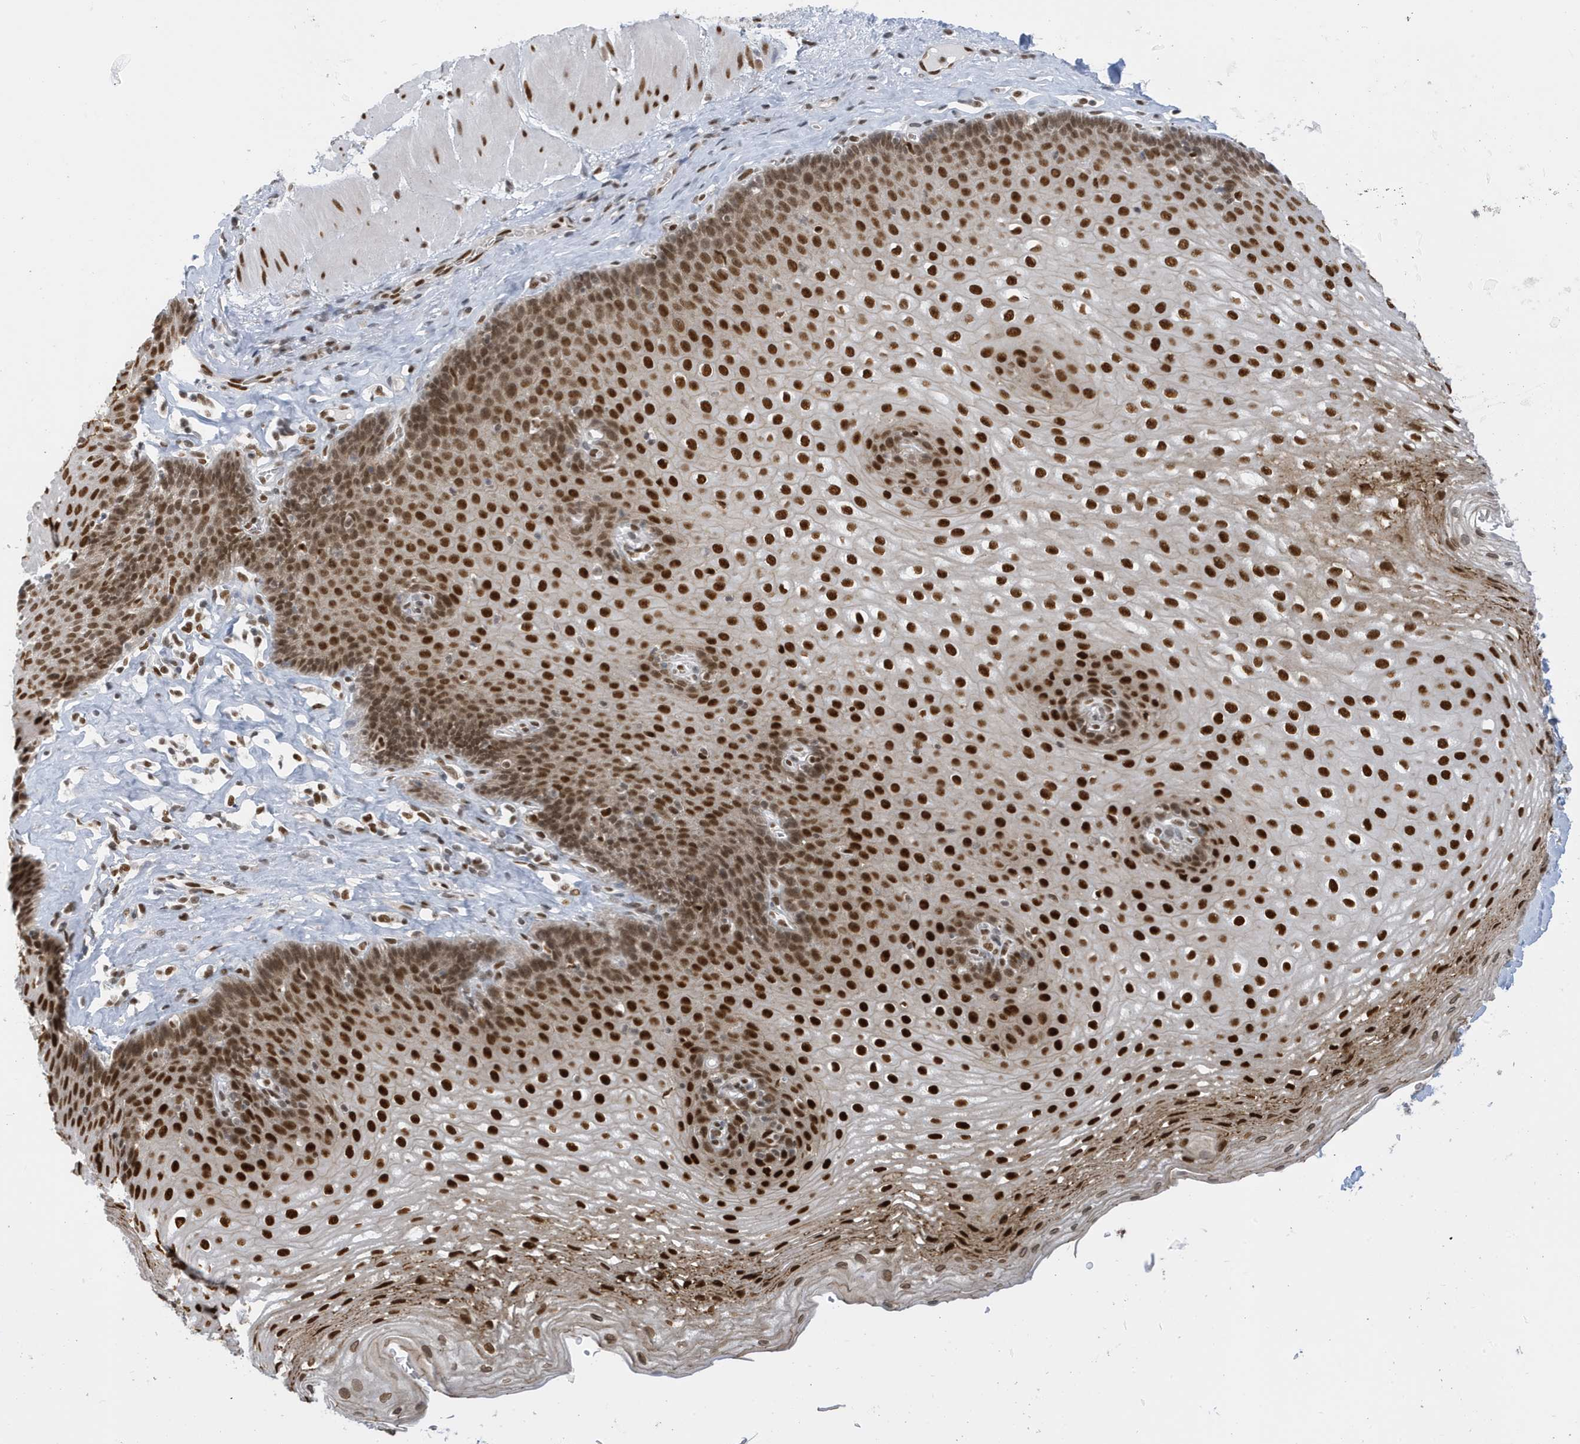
{"staining": {"intensity": "strong", "quantity": ">75%", "location": "nuclear"}, "tissue": "esophagus", "cell_type": "Squamous epithelial cells", "image_type": "normal", "snomed": [{"axis": "morphology", "description": "Normal tissue, NOS"}, {"axis": "topography", "description": "Esophagus"}], "caption": "About >75% of squamous epithelial cells in unremarkable human esophagus show strong nuclear protein expression as visualized by brown immunohistochemical staining.", "gene": "PCYT1A", "patient": {"sex": "female", "age": 66}}